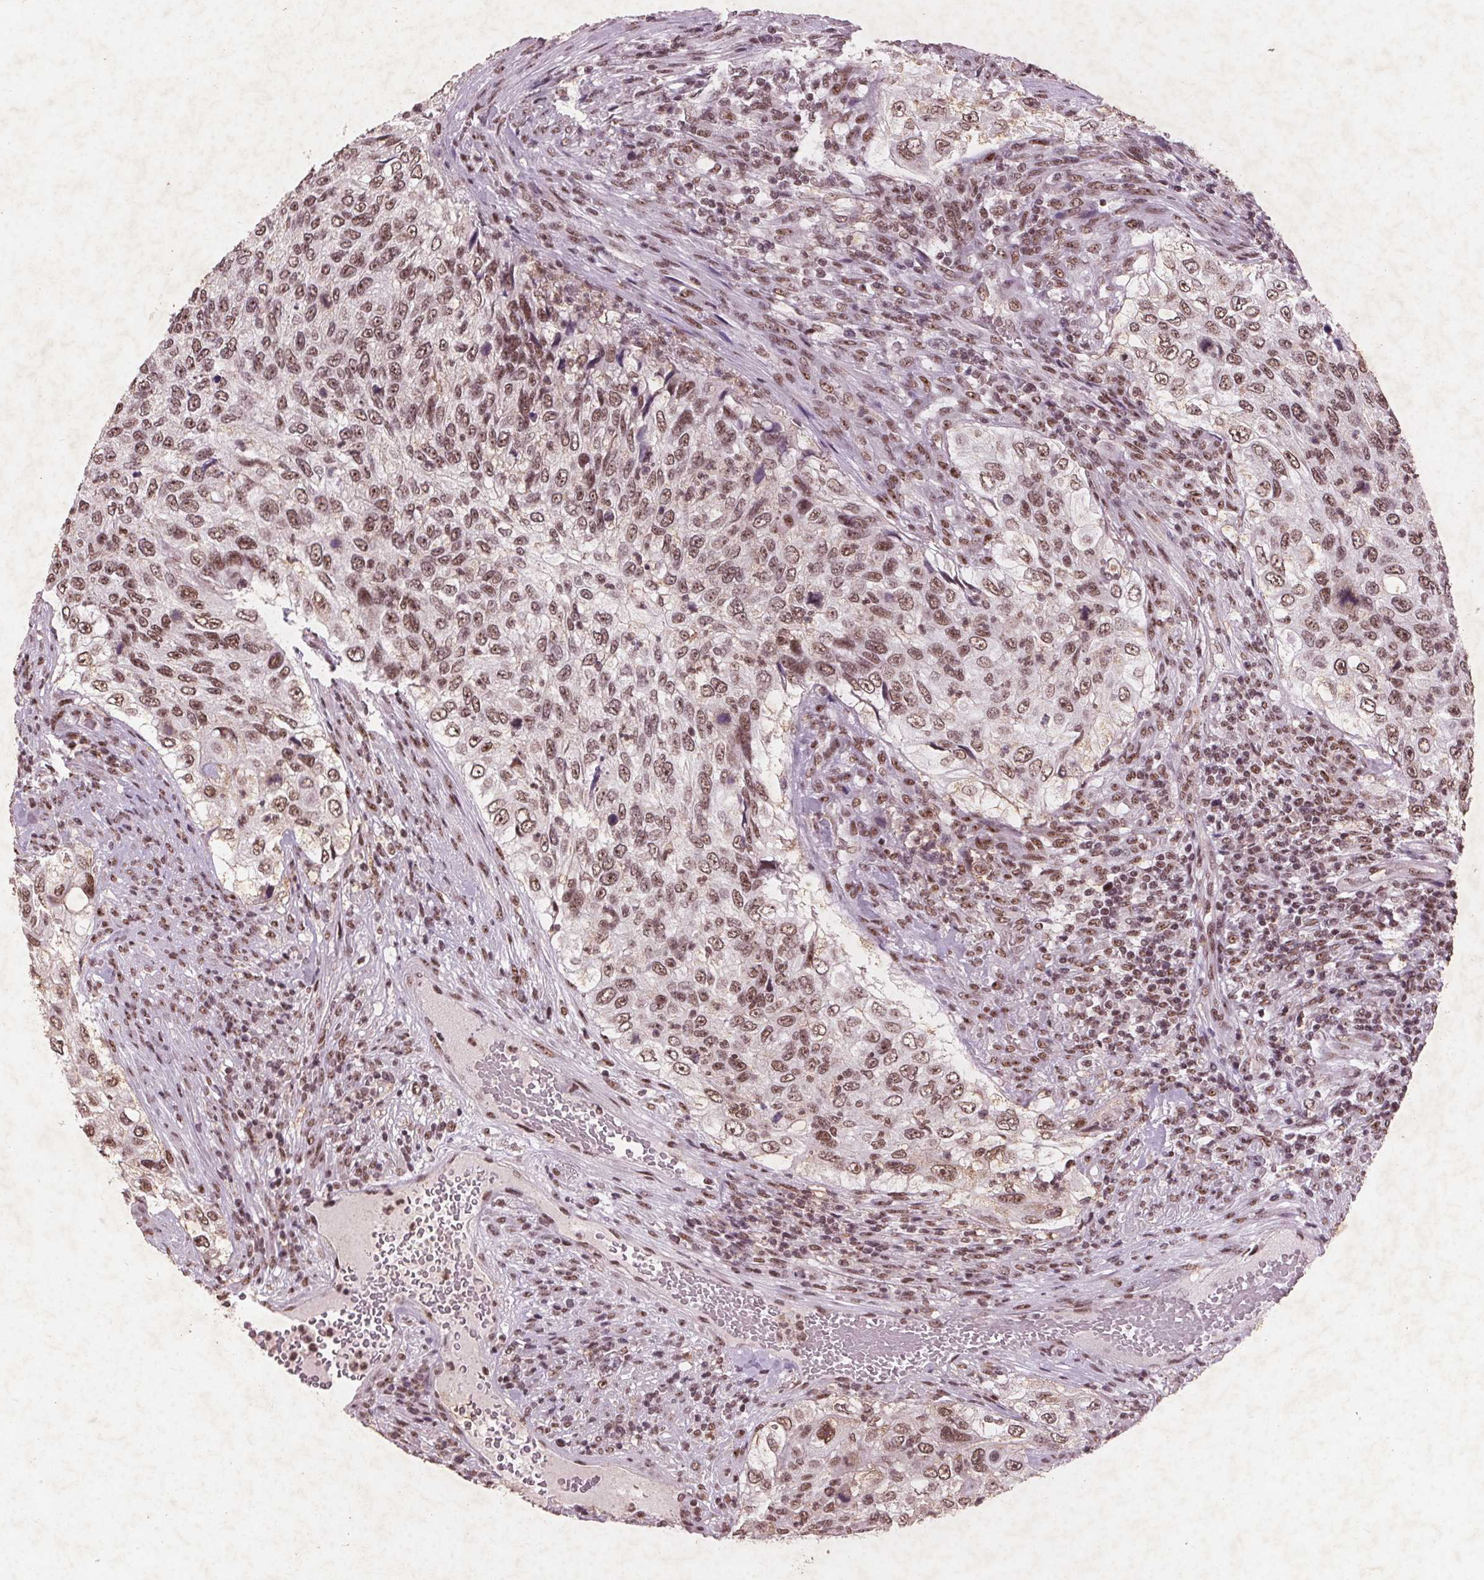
{"staining": {"intensity": "moderate", "quantity": ">75%", "location": "nuclear"}, "tissue": "urothelial cancer", "cell_type": "Tumor cells", "image_type": "cancer", "snomed": [{"axis": "morphology", "description": "Urothelial carcinoma, High grade"}, {"axis": "topography", "description": "Urinary bladder"}], "caption": "Human urothelial carcinoma (high-grade) stained with a protein marker reveals moderate staining in tumor cells.", "gene": "RPS6KA2", "patient": {"sex": "female", "age": 60}}